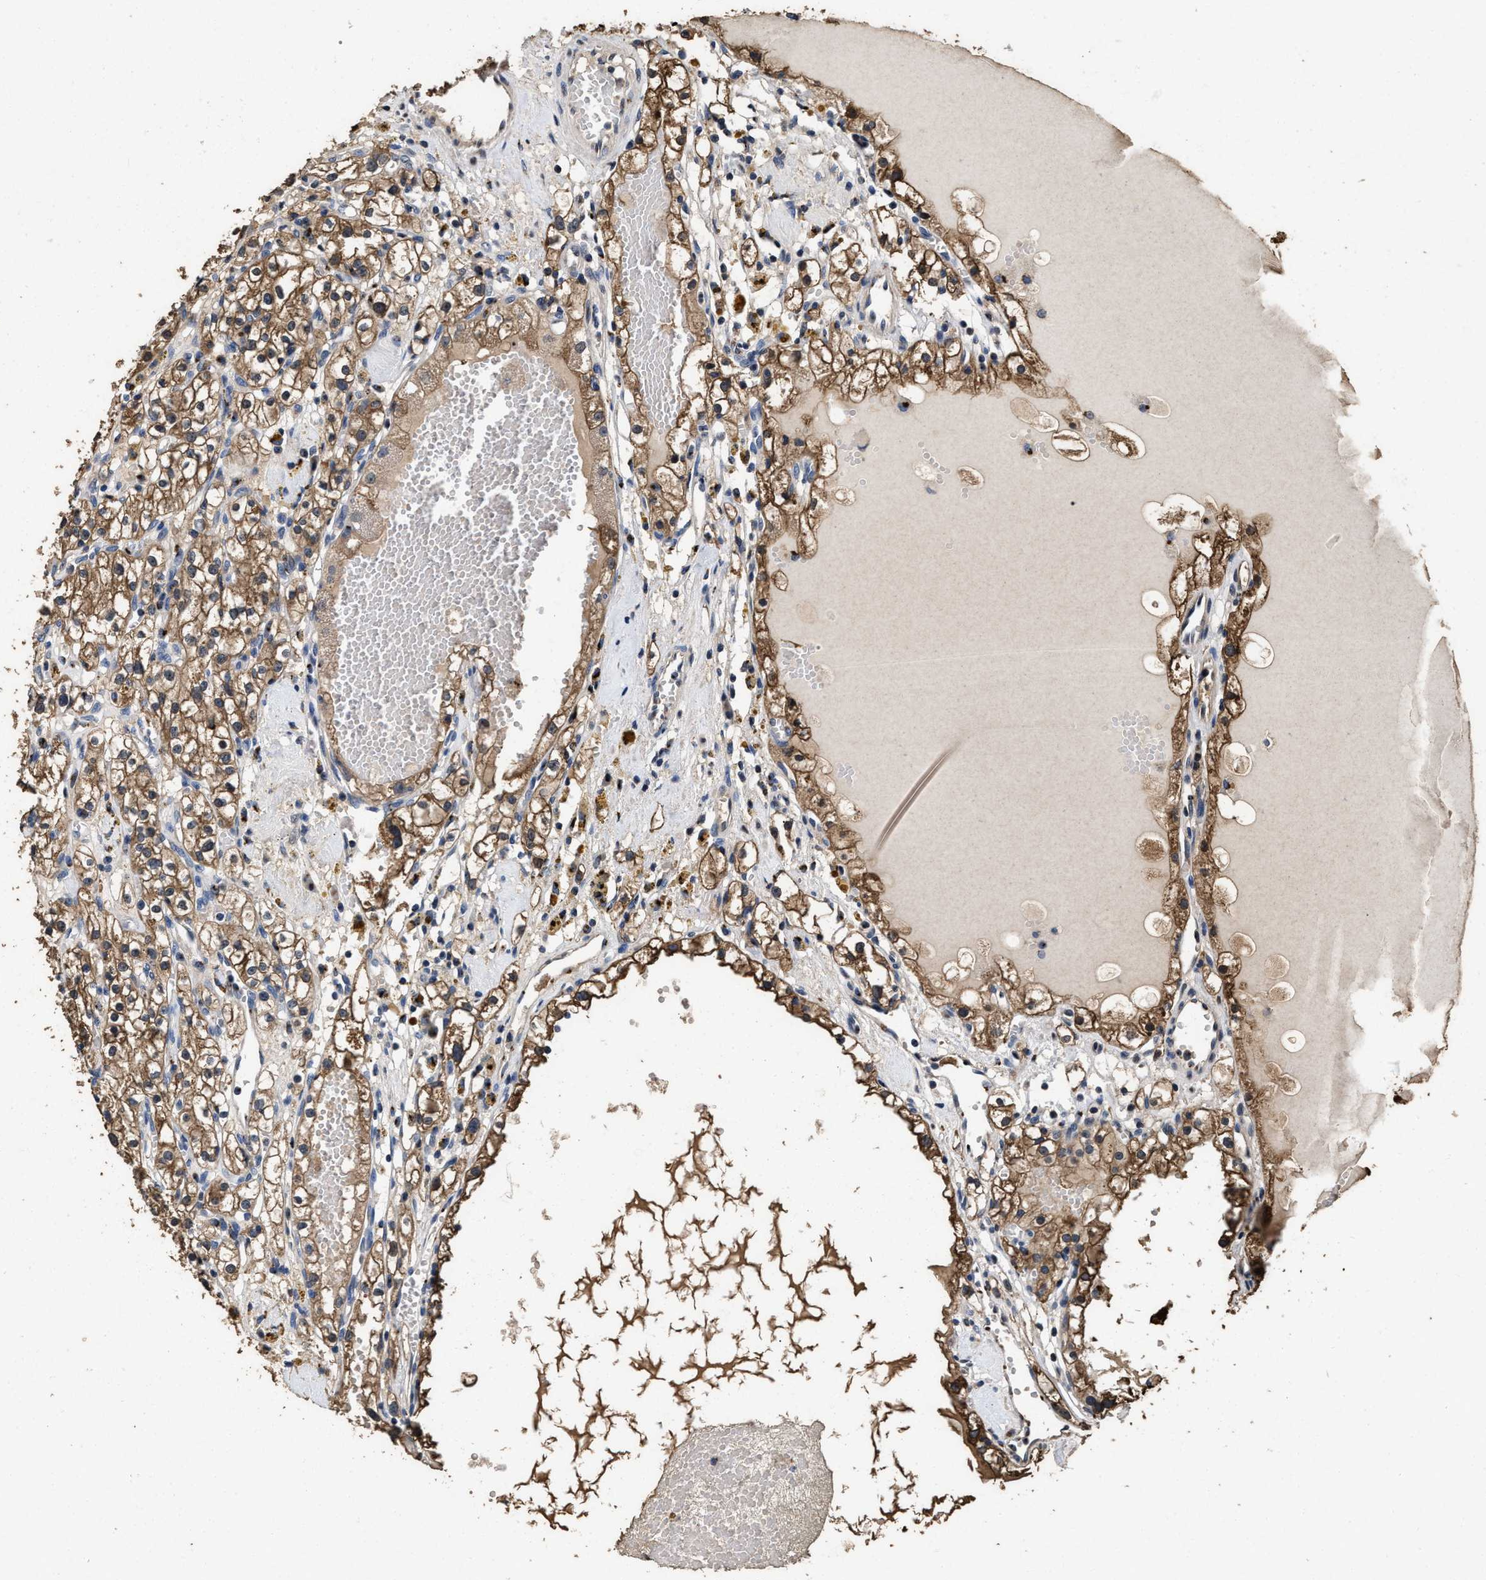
{"staining": {"intensity": "moderate", "quantity": ">75%", "location": "cytoplasmic/membranous"}, "tissue": "renal cancer", "cell_type": "Tumor cells", "image_type": "cancer", "snomed": [{"axis": "morphology", "description": "Adenocarcinoma, NOS"}, {"axis": "topography", "description": "Kidney"}], "caption": "DAB (3,3'-diaminobenzidine) immunohistochemical staining of adenocarcinoma (renal) displays moderate cytoplasmic/membranous protein positivity in about >75% of tumor cells. (brown staining indicates protein expression, while blue staining denotes nuclei).", "gene": "TPST2", "patient": {"sex": "male", "age": 56}}